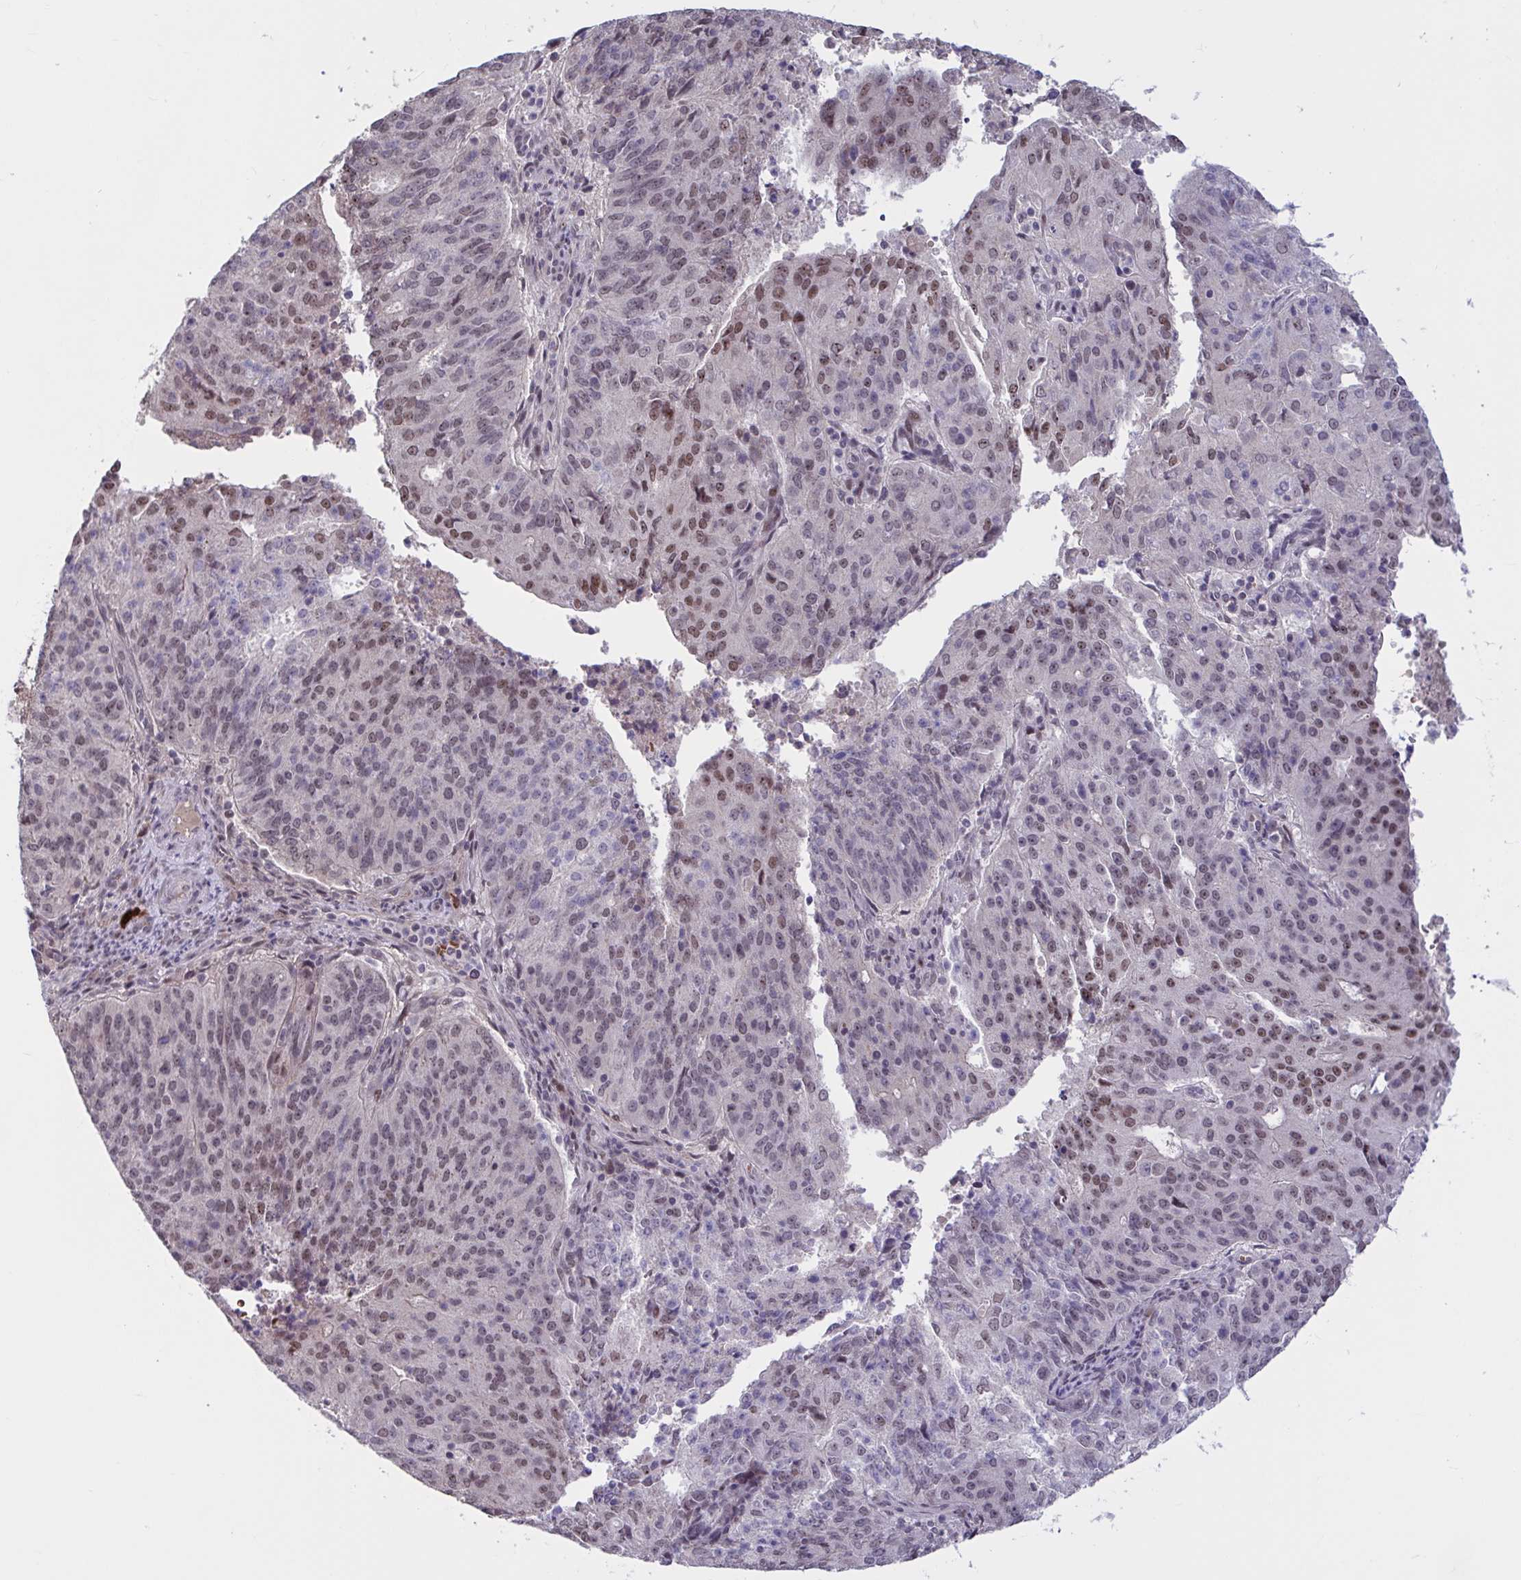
{"staining": {"intensity": "moderate", "quantity": "<25%", "location": "nuclear"}, "tissue": "endometrial cancer", "cell_type": "Tumor cells", "image_type": "cancer", "snomed": [{"axis": "morphology", "description": "Adenocarcinoma, NOS"}, {"axis": "topography", "description": "Endometrium"}], "caption": "IHC micrograph of human endometrial cancer stained for a protein (brown), which exhibits low levels of moderate nuclear staining in approximately <25% of tumor cells.", "gene": "ZNF414", "patient": {"sex": "female", "age": 82}}